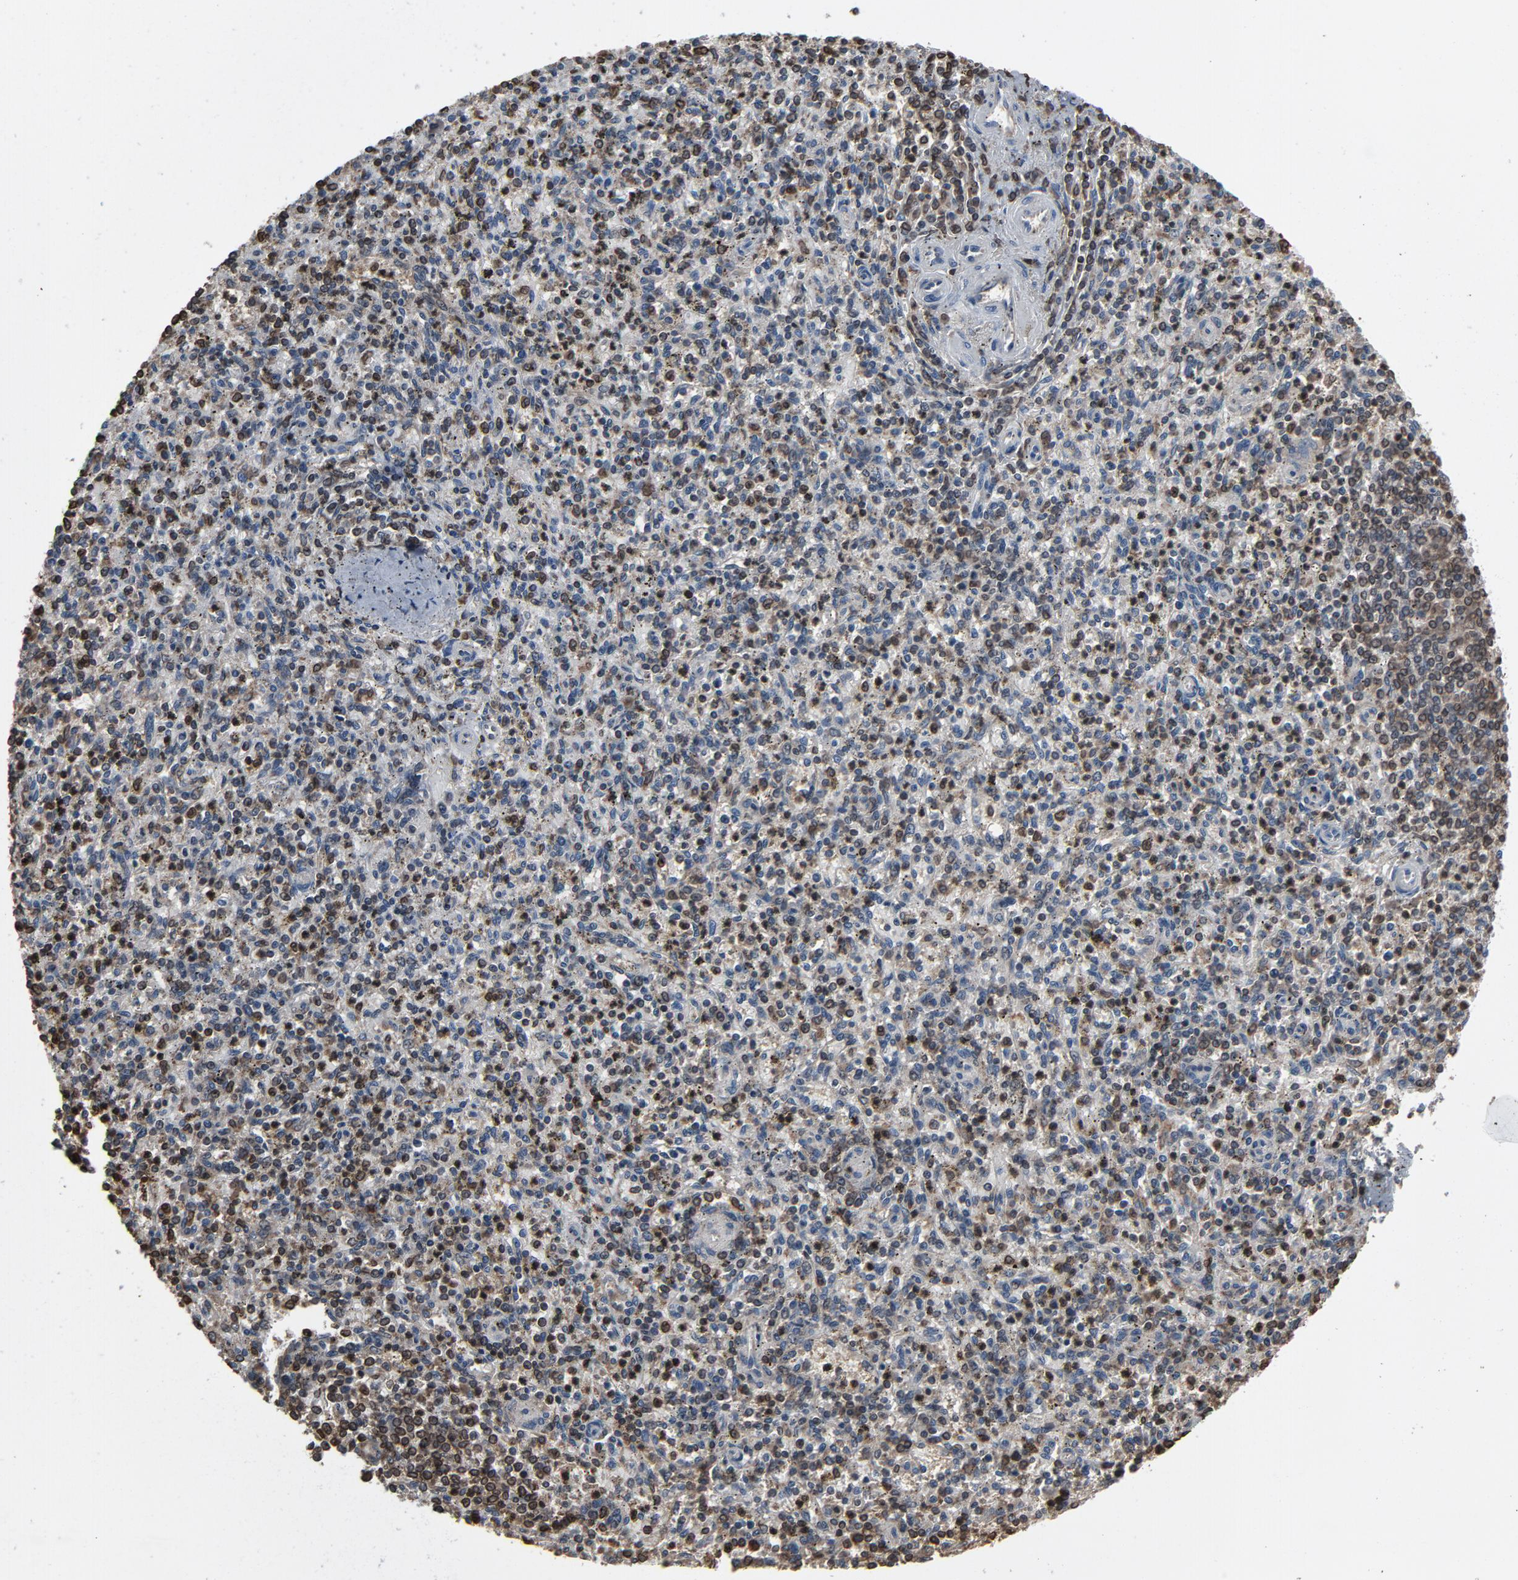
{"staining": {"intensity": "weak", "quantity": "<25%", "location": "cytoplasmic/membranous,nuclear"}, "tissue": "spleen", "cell_type": "Cells in red pulp", "image_type": "normal", "snomed": [{"axis": "morphology", "description": "Normal tissue, NOS"}, {"axis": "topography", "description": "Spleen"}], "caption": "Cells in red pulp are negative for brown protein staining in normal spleen. (IHC, brightfield microscopy, high magnification).", "gene": "UBE2D1", "patient": {"sex": "male", "age": 72}}